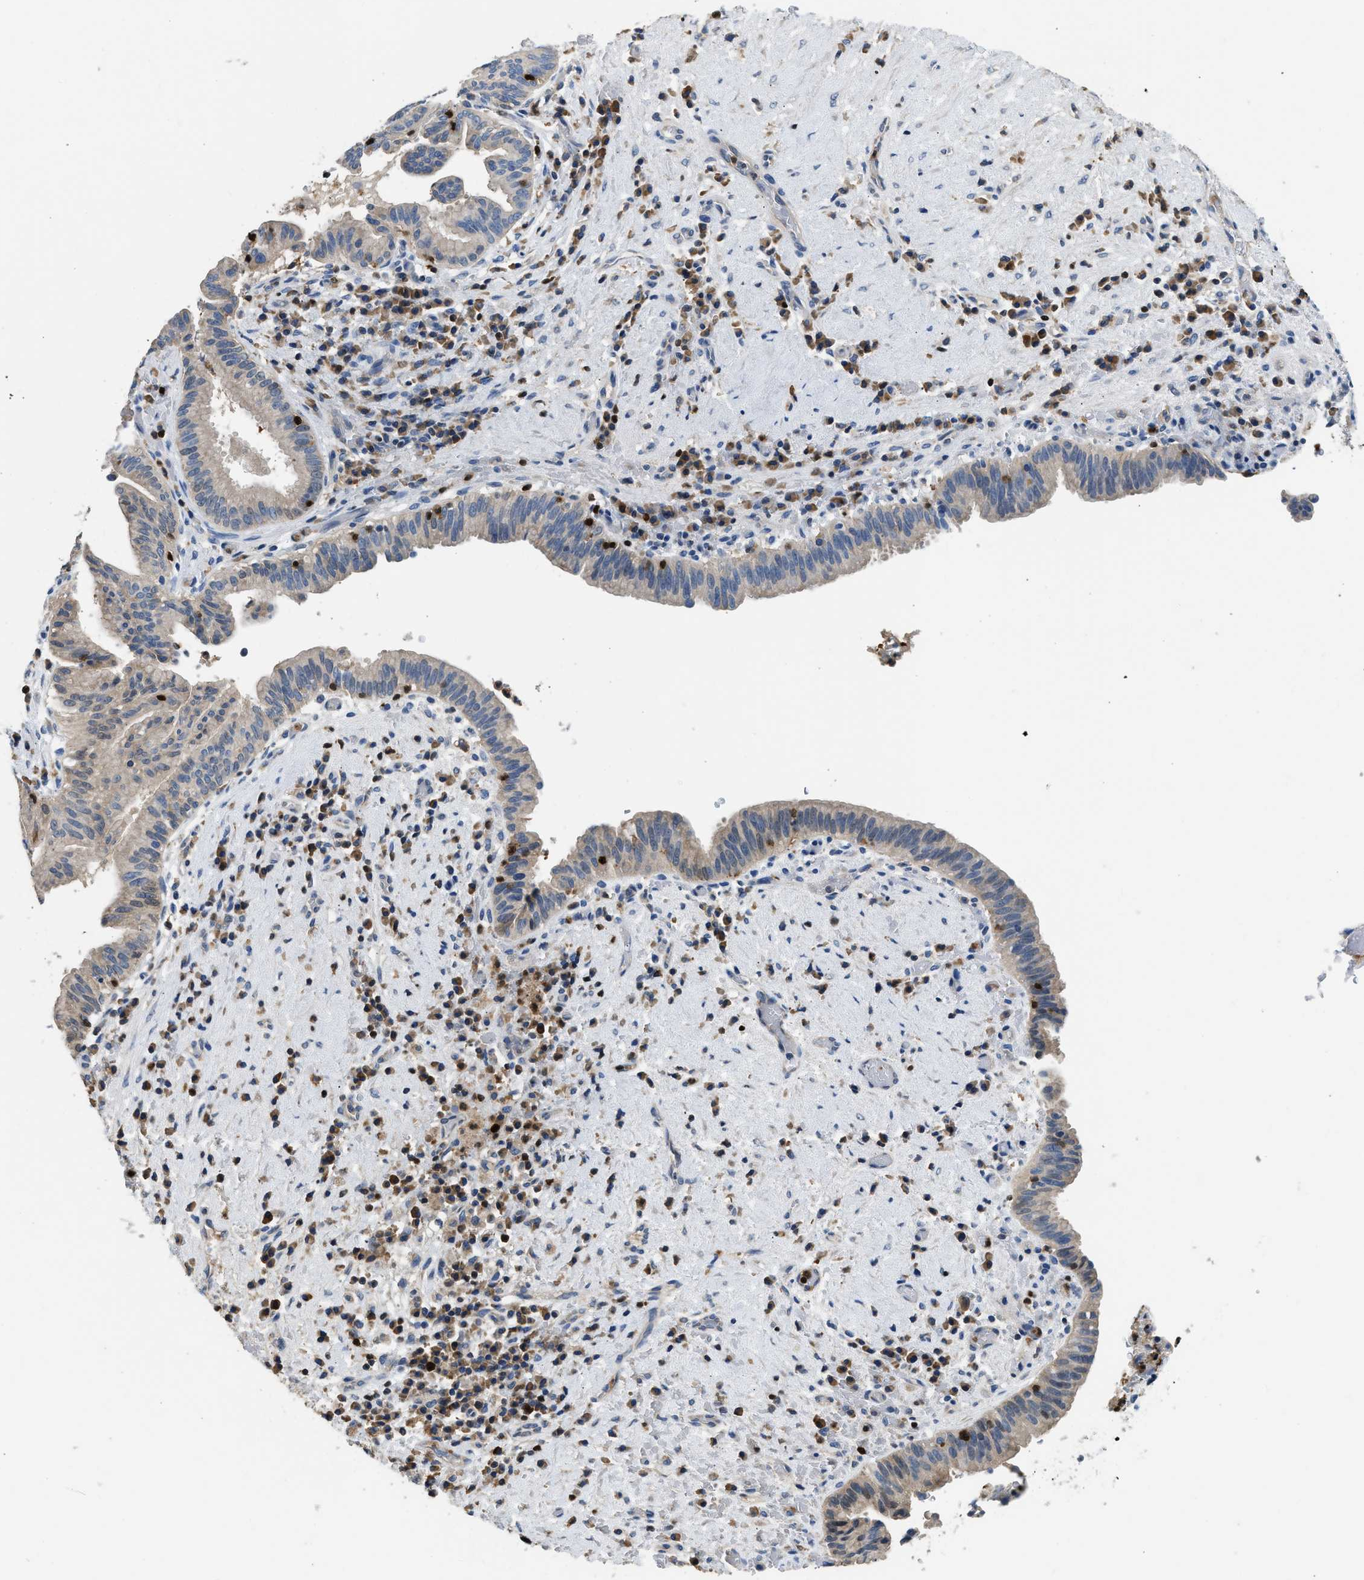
{"staining": {"intensity": "weak", "quantity": "25%-75%", "location": "cytoplasmic/membranous"}, "tissue": "liver cancer", "cell_type": "Tumor cells", "image_type": "cancer", "snomed": [{"axis": "morphology", "description": "Cholangiocarcinoma"}, {"axis": "topography", "description": "Liver"}], "caption": "Approximately 25%-75% of tumor cells in human liver cancer (cholangiocarcinoma) exhibit weak cytoplasmic/membranous protein staining as visualized by brown immunohistochemical staining.", "gene": "TOX", "patient": {"sex": "female", "age": 38}}